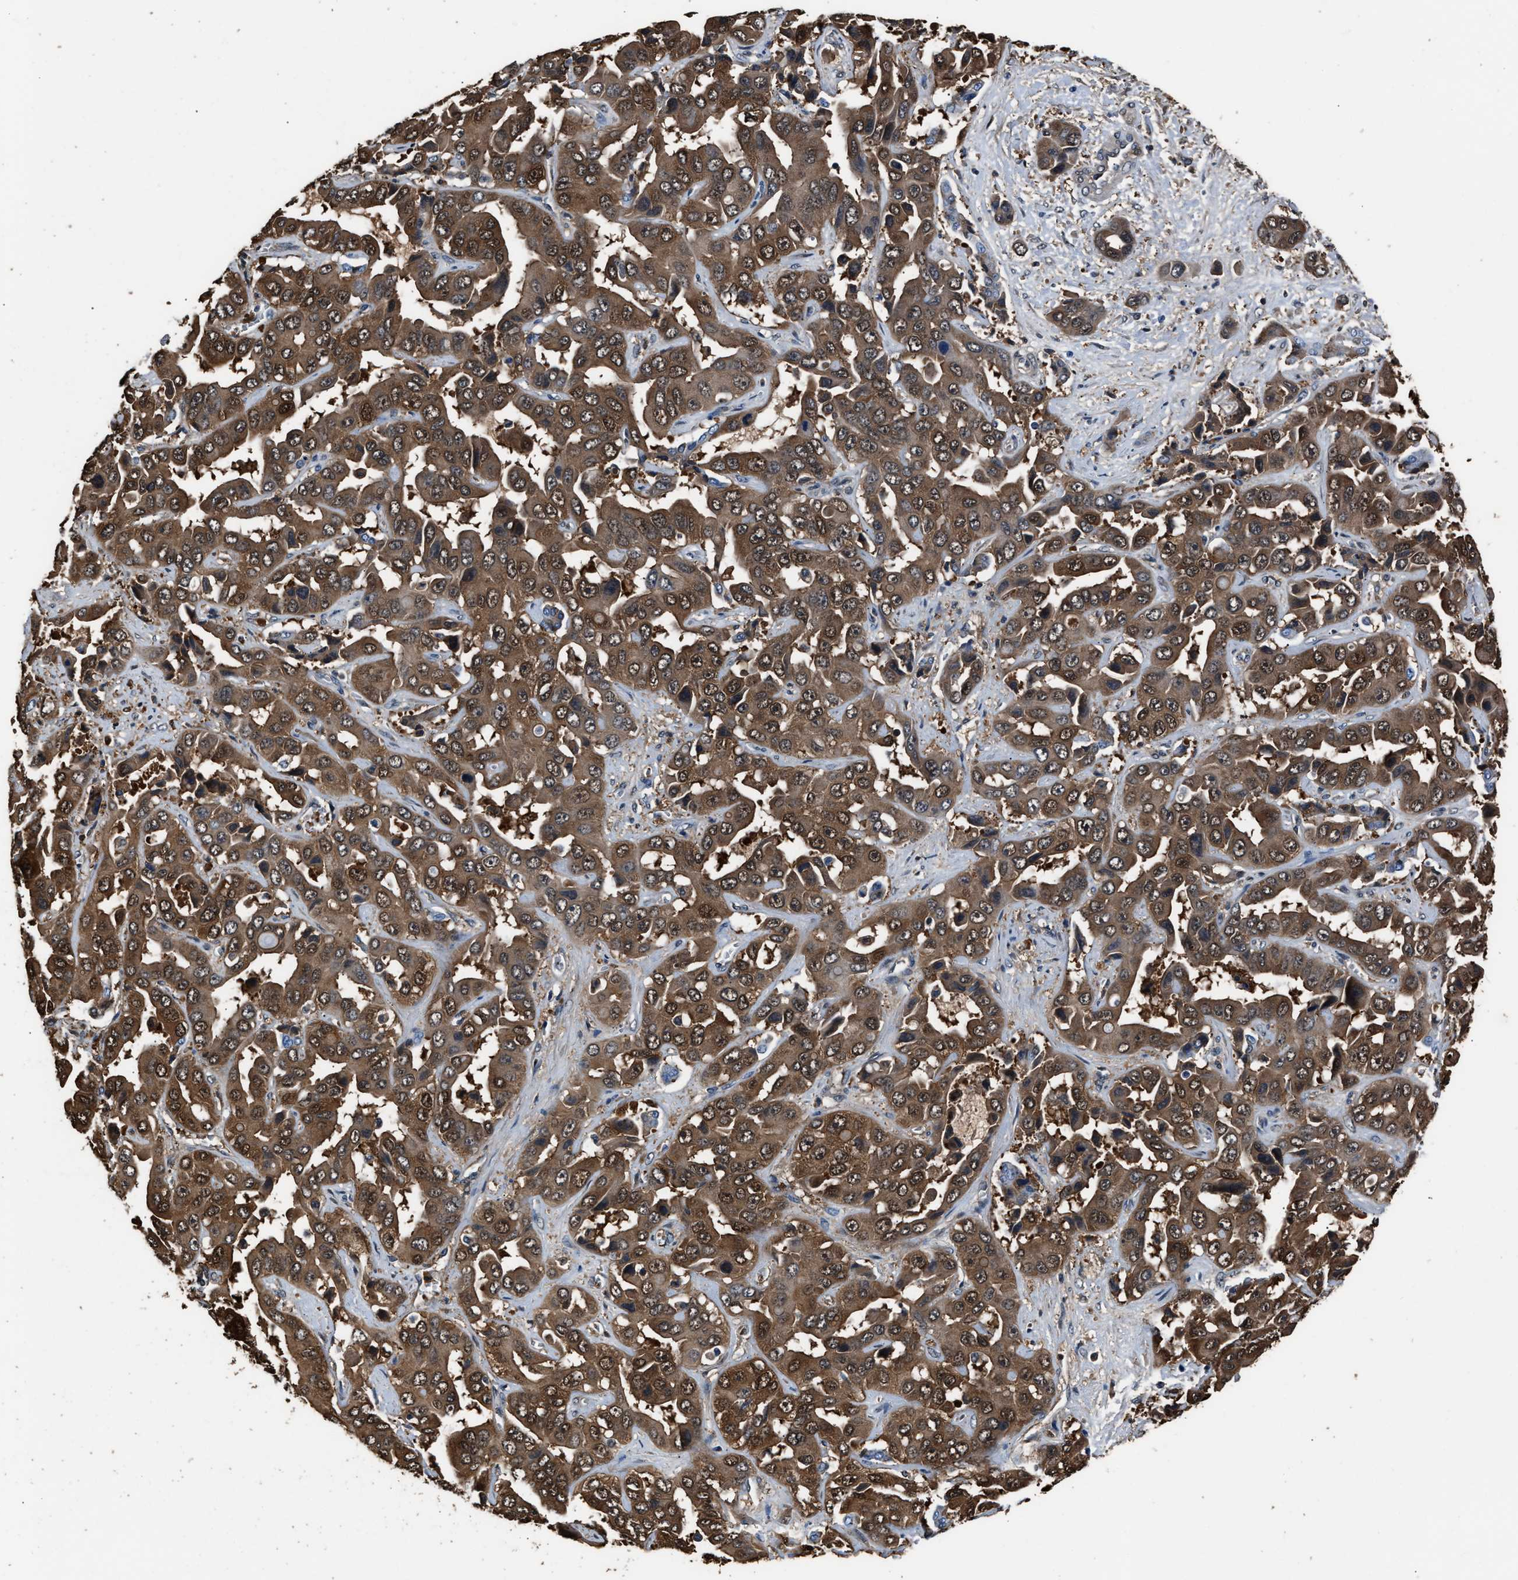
{"staining": {"intensity": "moderate", "quantity": ">75%", "location": "cytoplasmic/membranous,nuclear"}, "tissue": "liver cancer", "cell_type": "Tumor cells", "image_type": "cancer", "snomed": [{"axis": "morphology", "description": "Cholangiocarcinoma"}, {"axis": "topography", "description": "Liver"}], "caption": "Cholangiocarcinoma (liver) stained with a protein marker demonstrates moderate staining in tumor cells.", "gene": "GSTP1", "patient": {"sex": "female", "age": 52}}